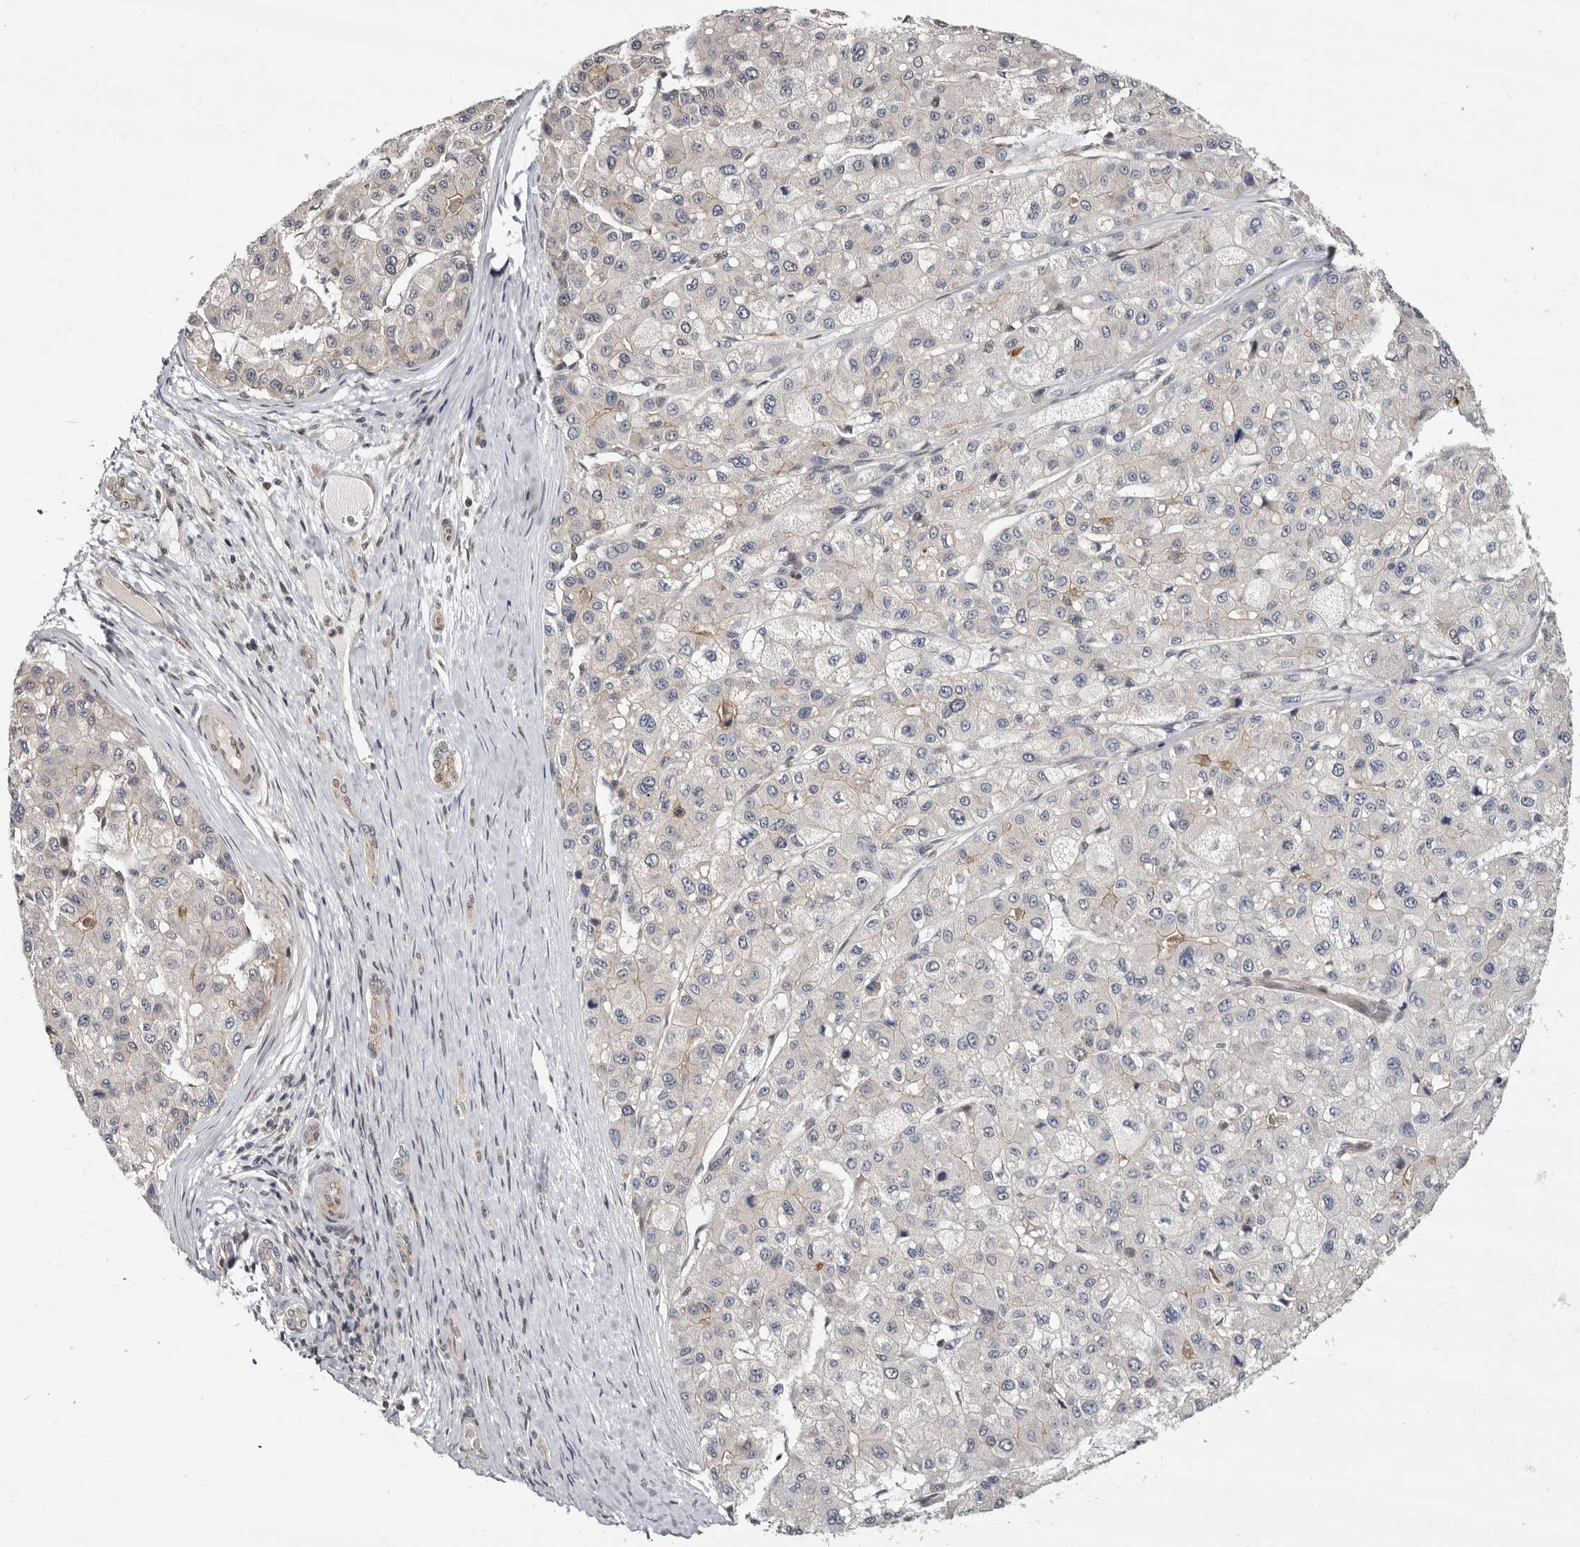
{"staining": {"intensity": "negative", "quantity": "none", "location": "none"}, "tissue": "liver cancer", "cell_type": "Tumor cells", "image_type": "cancer", "snomed": [{"axis": "morphology", "description": "Carcinoma, Hepatocellular, NOS"}, {"axis": "topography", "description": "Liver"}], "caption": "Immunohistochemistry (IHC) of liver cancer (hepatocellular carcinoma) exhibits no expression in tumor cells. Nuclei are stained in blue.", "gene": "GLRX3", "patient": {"sex": "male", "age": 80}}